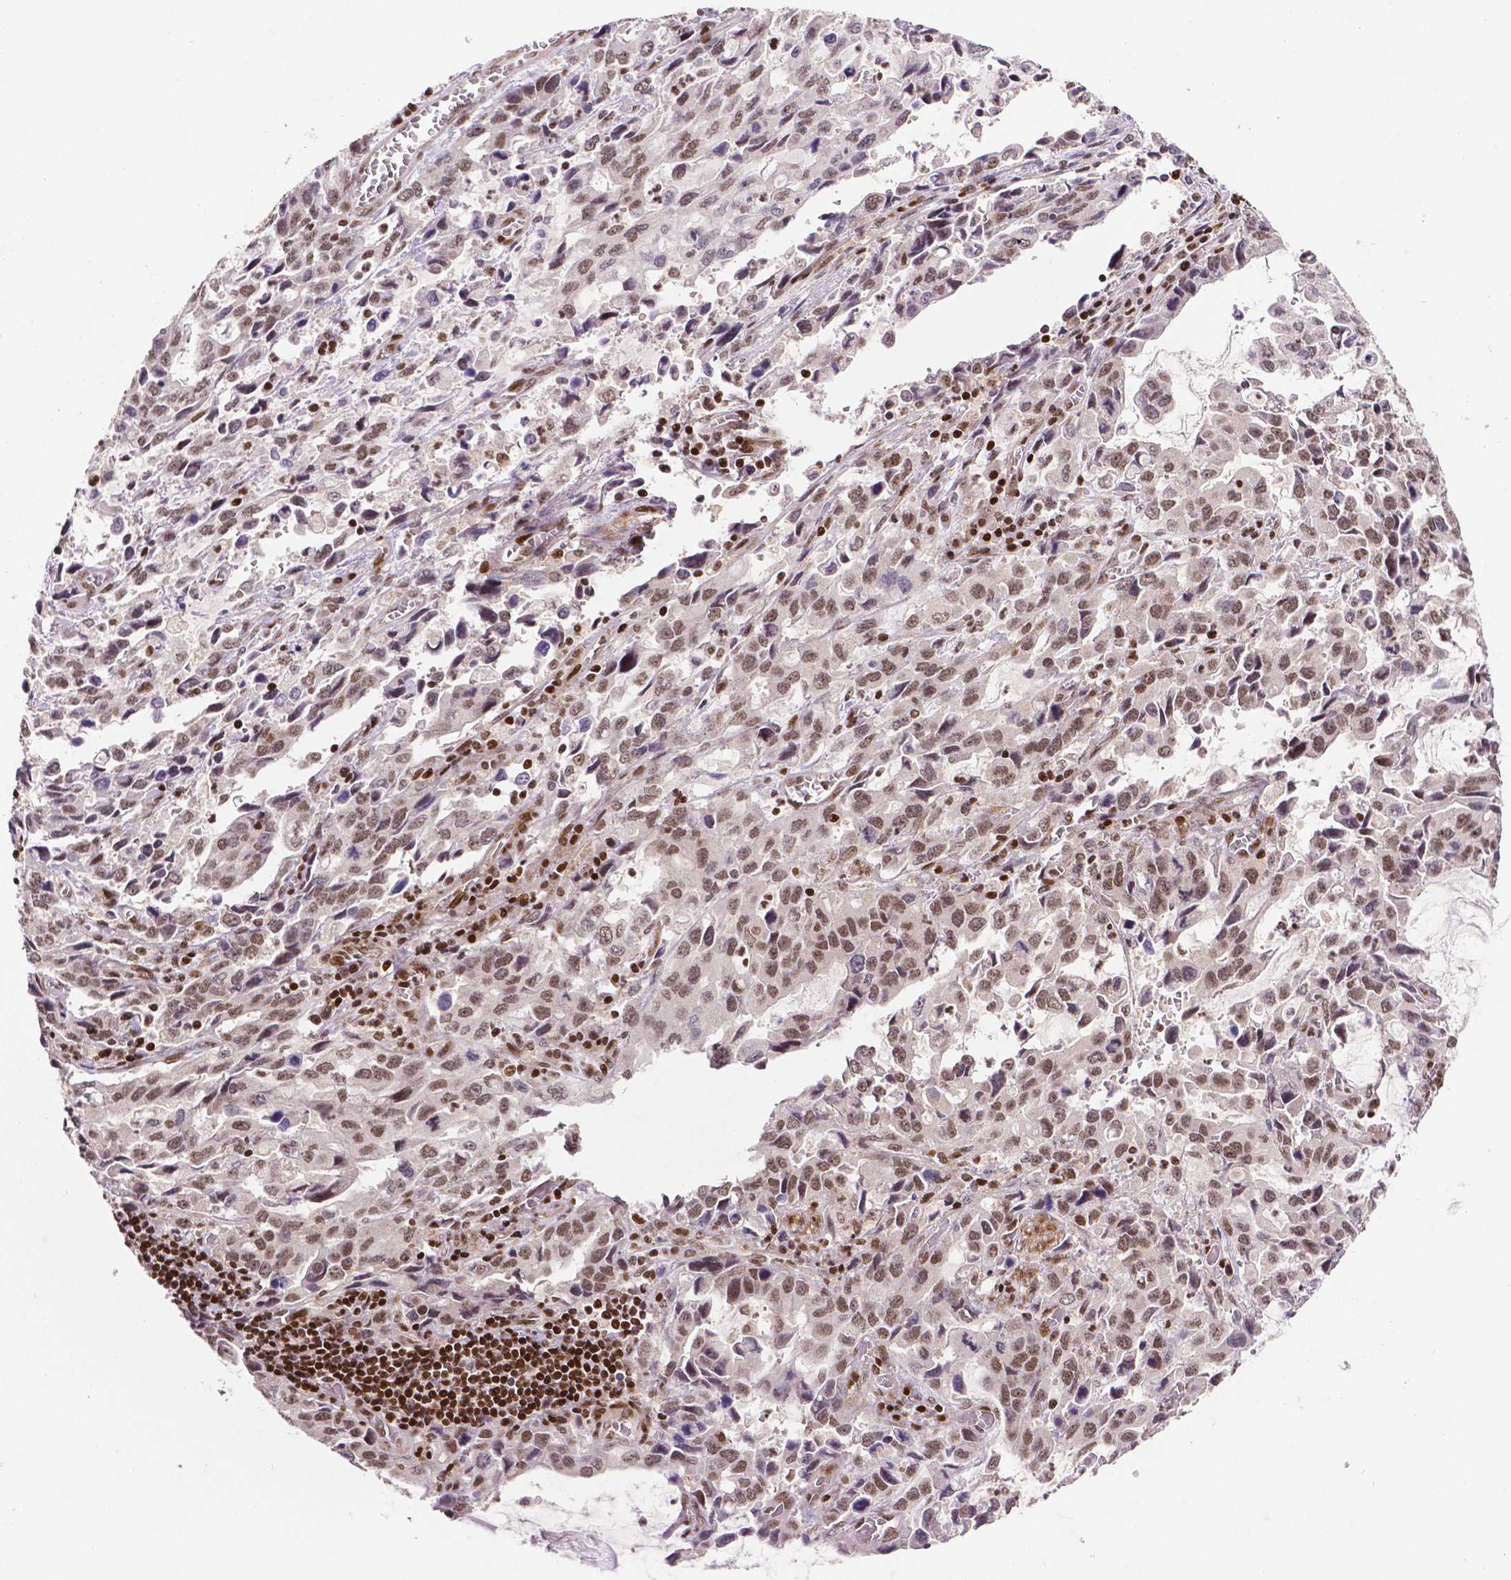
{"staining": {"intensity": "weak", "quantity": "25%-75%", "location": "nuclear"}, "tissue": "stomach cancer", "cell_type": "Tumor cells", "image_type": "cancer", "snomed": [{"axis": "morphology", "description": "Adenocarcinoma, NOS"}, {"axis": "topography", "description": "Stomach, upper"}], "caption": "Stomach adenocarcinoma was stained to show a protein in brown. There is low levels of weak nuclear positivity in about 25%-75% of tumor cells.", "gene": "CTCF", "patient": {"sex": "male", "age": 85}}